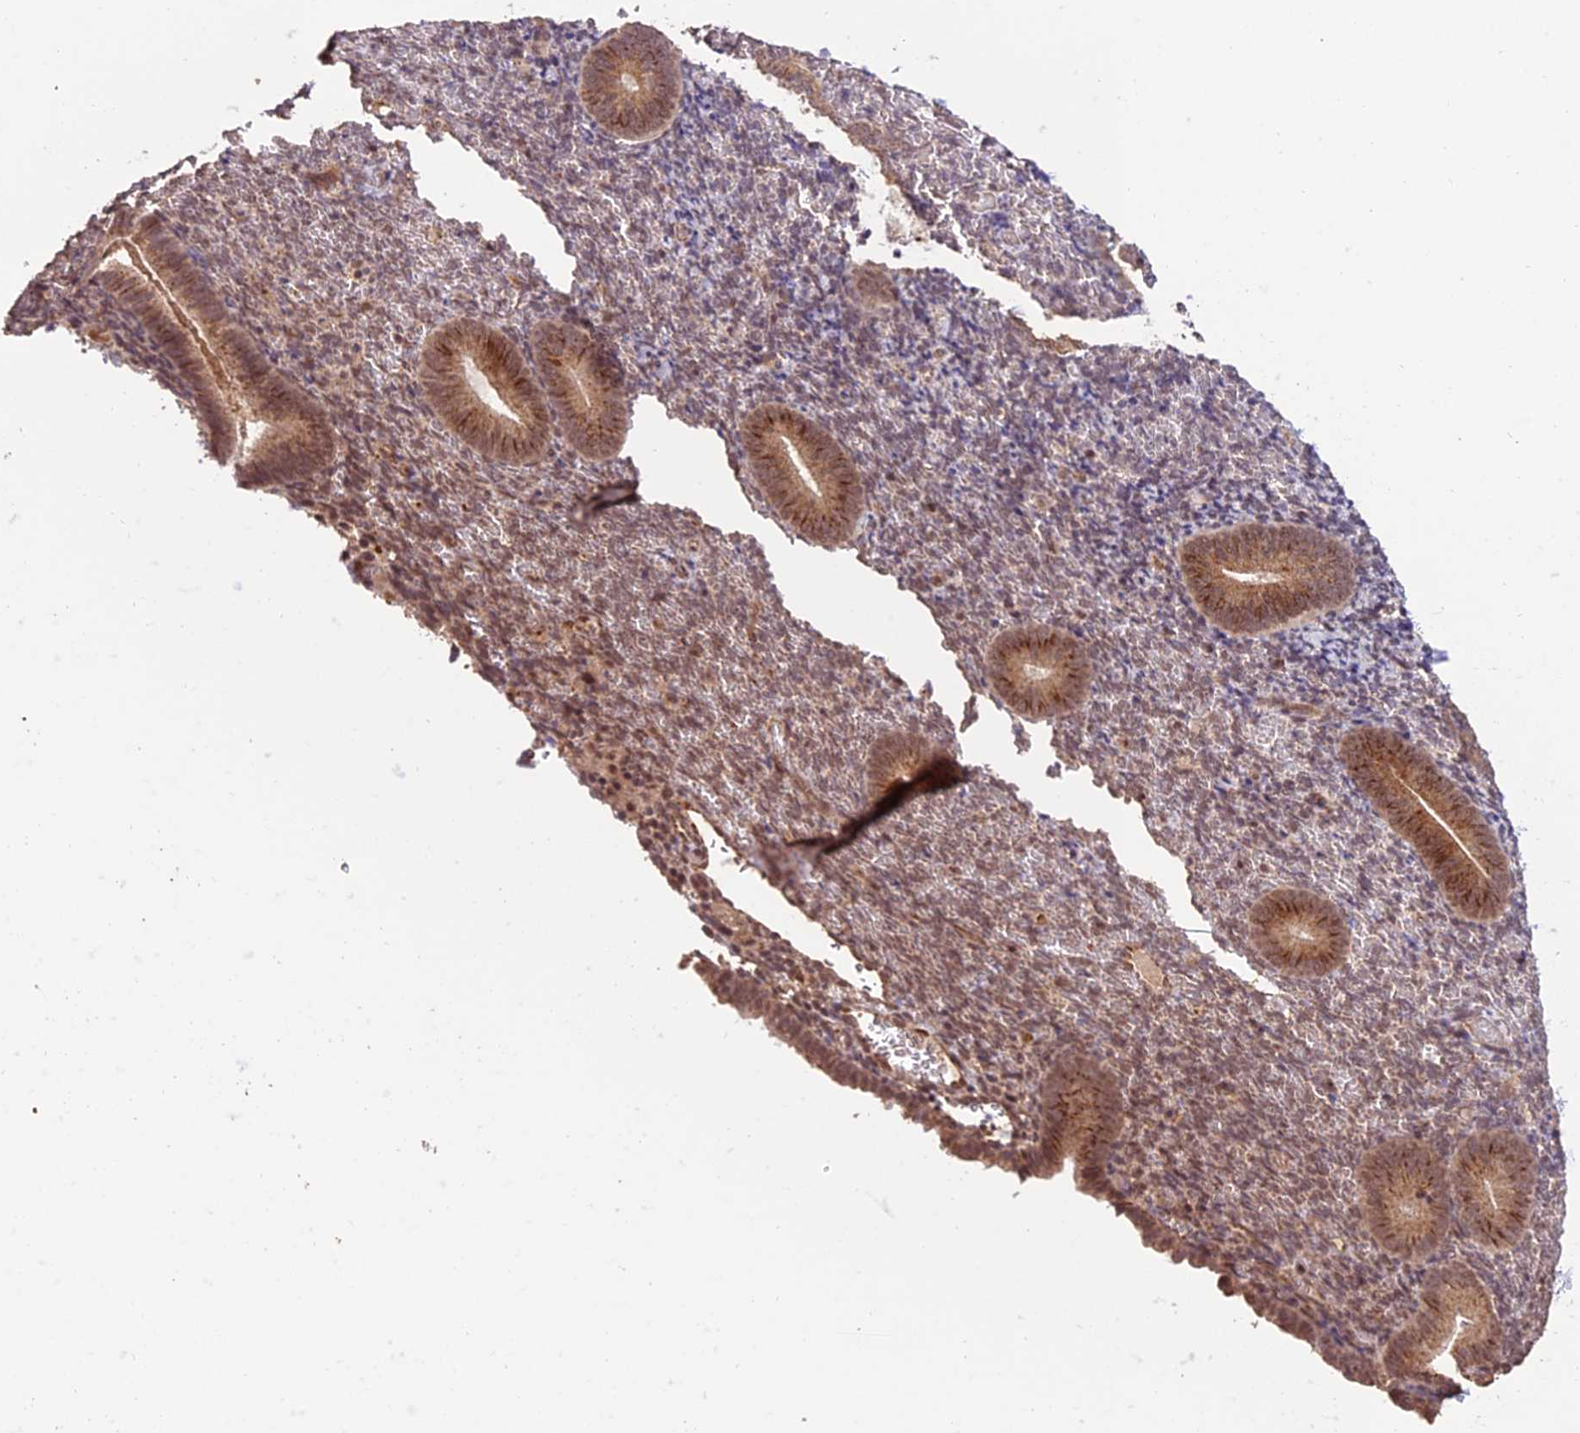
{"staining": {"intensity": "moderate", "quantity": "25%-75%", "location": "cytoplasmic/membranous,nuclear"}, "tissue": "endometrium", "cell_type": "Cells in endometrial stroma", "image_type": "normal", "snomed": [{"axis": "morphology", "description": "Normal tissue, NOS"}, {"axis": "topography", "description": "Endometrium"}], "caption": "Endometrium stained with DAB immunohistochemistry (IHC) exhibits medium levels of moderate cytoplasmic/membranous,nuclear positivity in about 25%-75% of cells in endometrial stroma. (DAB IHC, brown staining for protein, blue staining for nuclei).", "gene": "CABIN1", "patient": {"sex": "female", "age": 51}}